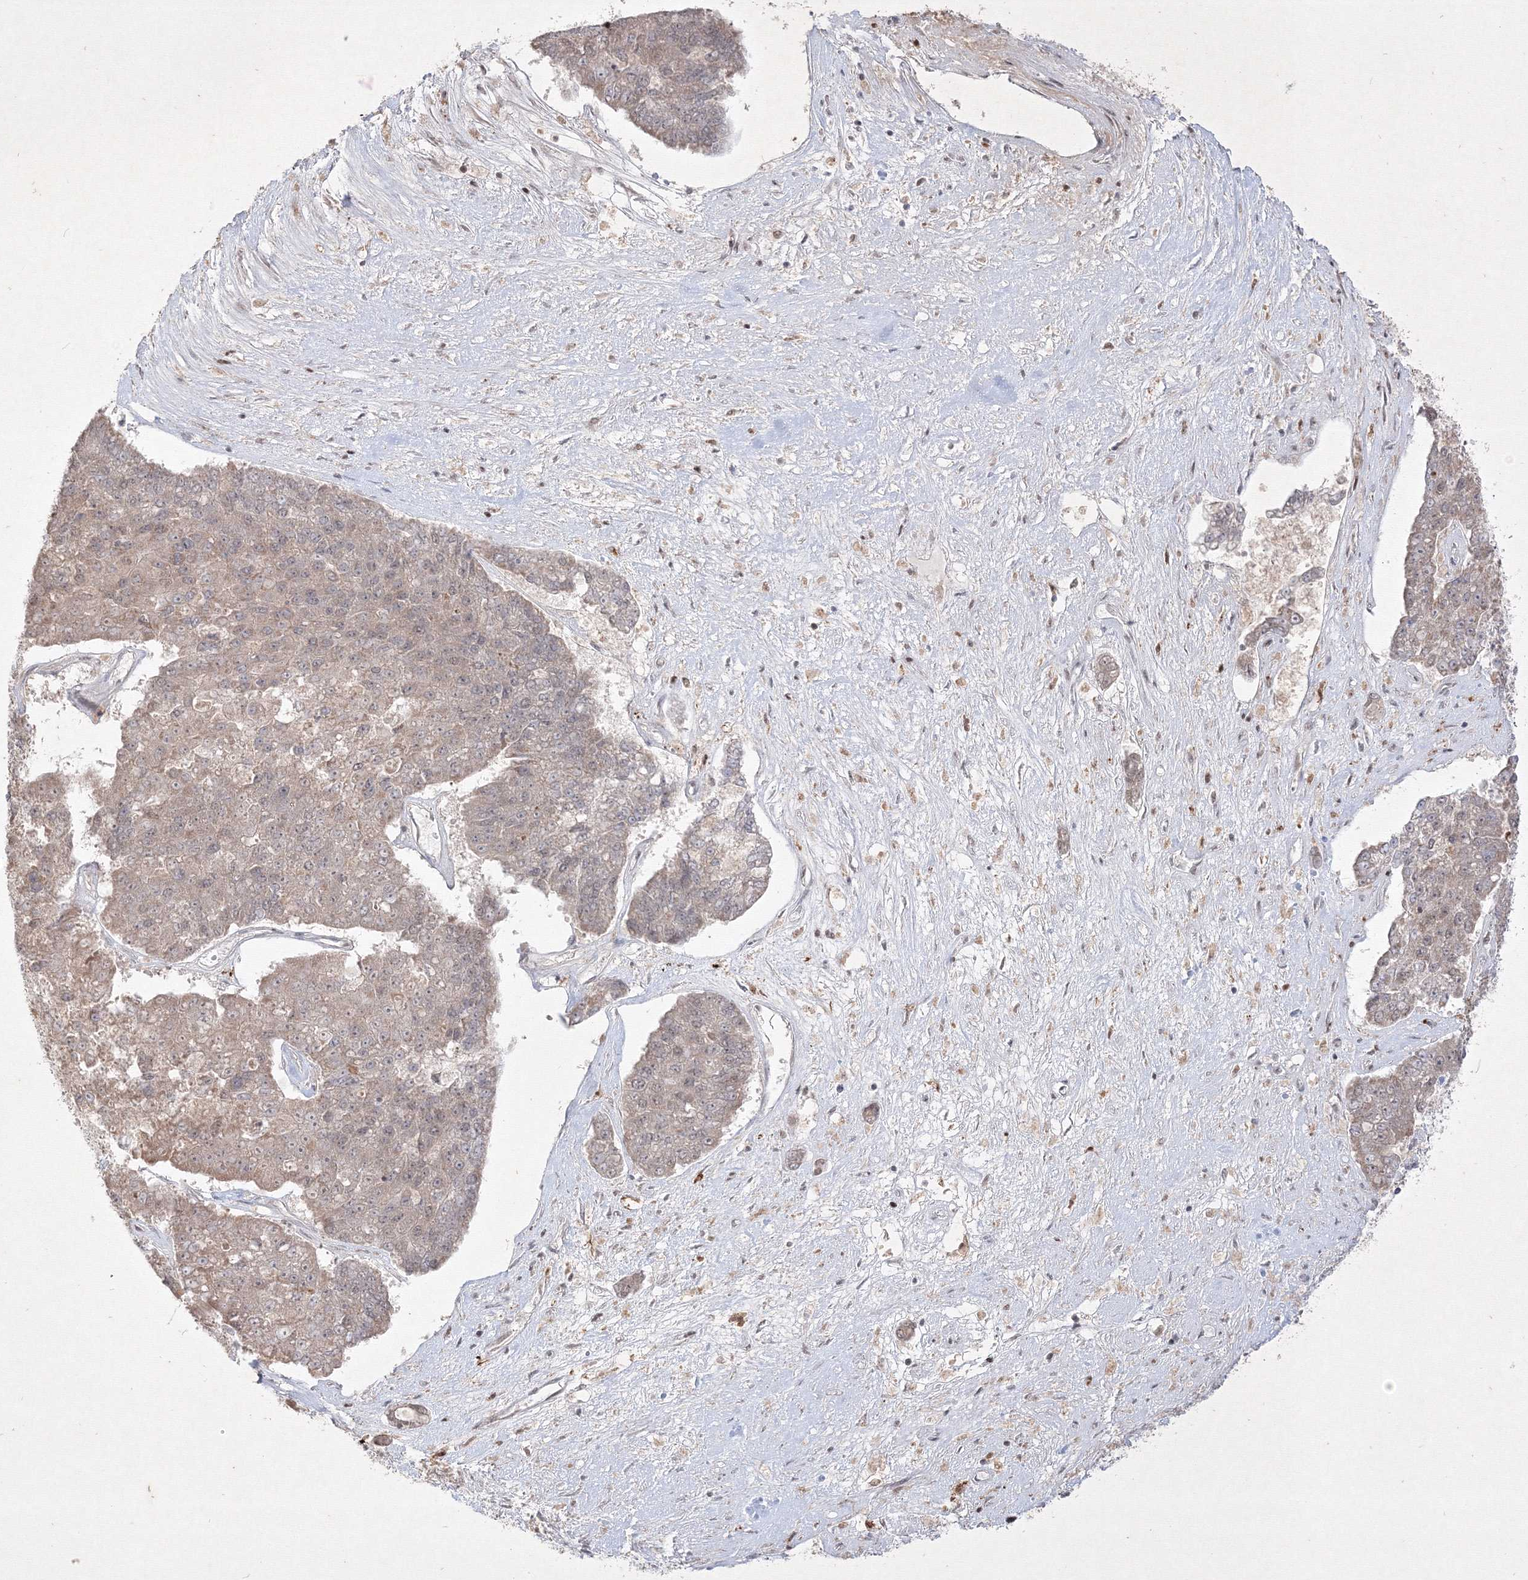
{"staining": {"intensity": "weak", "quantity": "25%-75%", "location": "cytoplasmic/membranous"}, "tissue": "pancreatic cancer", "cell_type": "Tumor cells", "image_type": "cancer", "snomed": [{"axis": "morphology", "description": "Adenocarcinoma, NOS"}, {"axis": "topography", "description": "Pancreas"}], "caption": "Protein expression analysis of pancreatic adenocarcinoma reveals weak cytoplasmic/membranous staining in approximately 25%-75% of tumor cells.", "gene": "TAB1", "patient": {"sex": "male", "age": 50}}